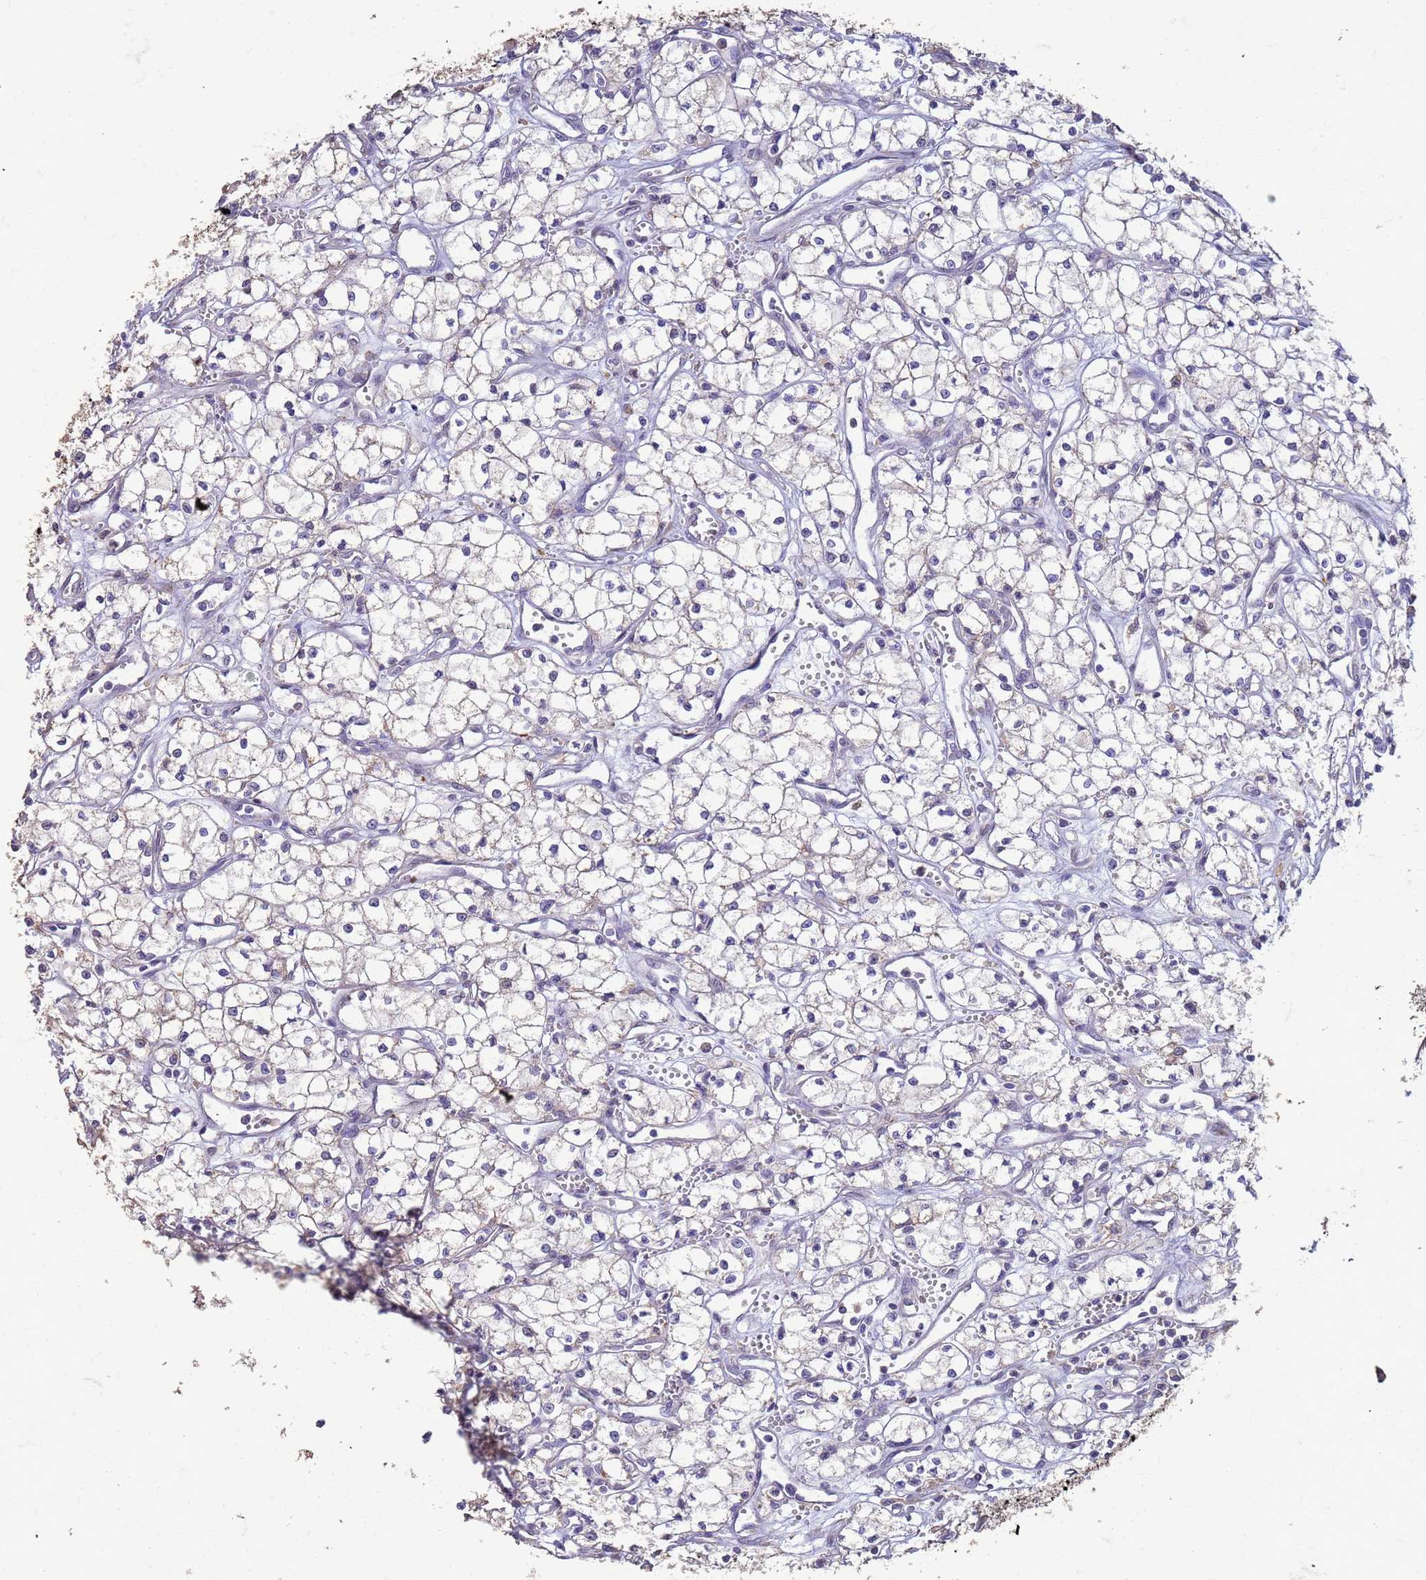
{"staining": {"intensity": "negative", "quantity": "none", "location": "none"}, "tissue": "renal cancer", "cell_type": "Tumor cells", "image_type": "cancer", "snomed": [{"axis": "morphology", "description": "Adenocarcinoma, NOS"}, {"axis": "topography", "description": "Kidney"}], "caption": "Tumor cells show no significant expression in renal cancer (adenocarcinoma). (DAB (3,3'-diaminobenzidine) immunohistochemistry visualized using brightfield microscopy, high magnification).", "gene": "SLC25A15", "patient": {"sex": "male", "age": 59}}